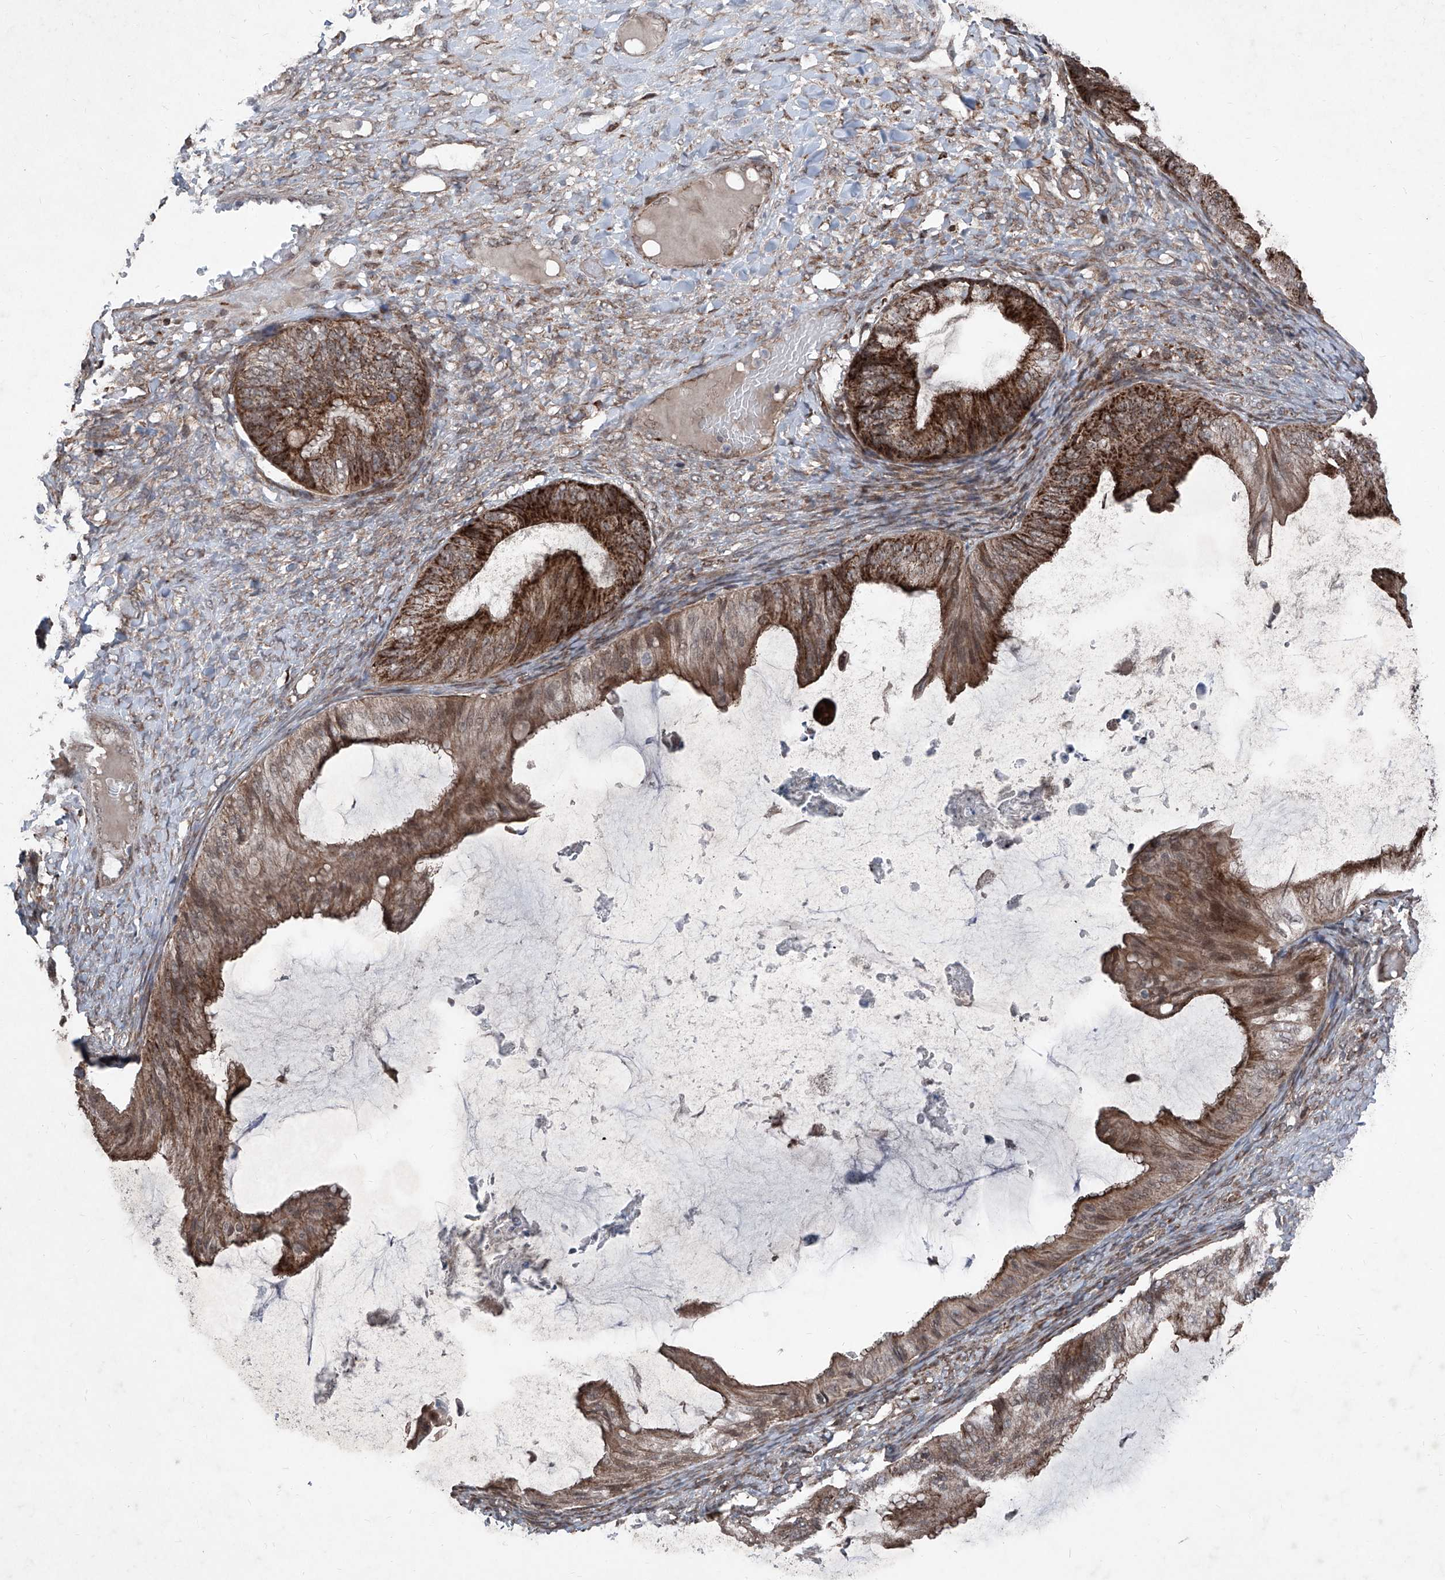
{"staining": {"intensity": "strong", "quantity": ">75%", "location": "cytoplasmic/membranous,nuclear"}, "tissue": "ovarian cancer", "cell_type": "Tumor cells", "image_type": "cancer", "snomed": [{"axis": "morphology", "description": "Cystadenocarcinoma, mucinous, NOS"}, {"axis": "topography", "description": "Ovary"}], "caption": "Immunohistochemistry micrograph of ovarian cancer stained for a protein (brown), which reveals high levels of strong cytoplasmic/membranous and nuclear expression in about >75% of tumor cells.", "gene": "COA7", "patient": {"sex": "female", "age": 61}}